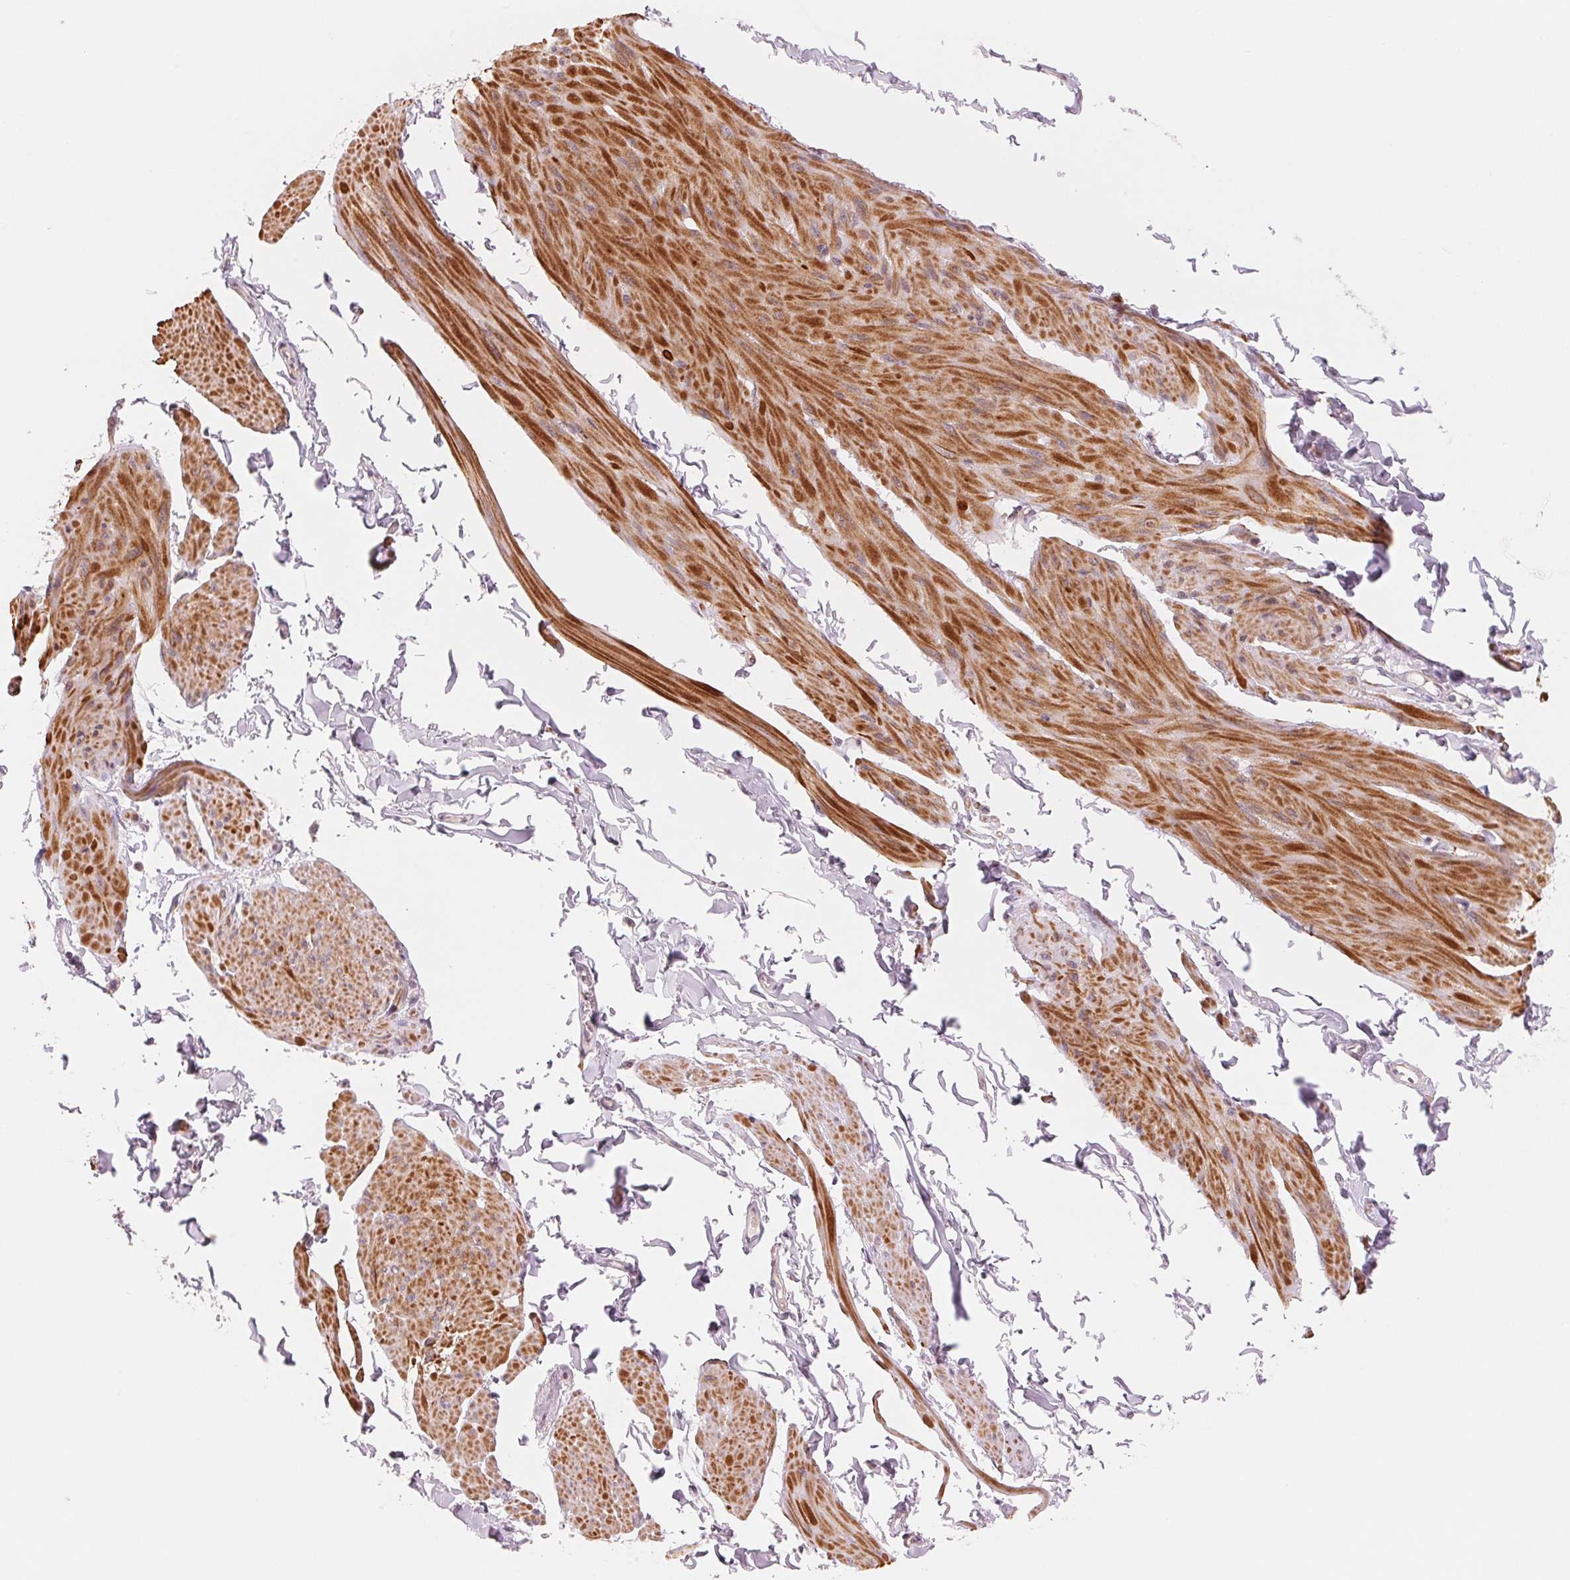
{"staining": {"intensity": "moderate", "quantity": ">75%", "location": "cytoplasmic/membranous"}, "tissue": "smooth muscle", "cell_type": "Smooth muscle cells", "image_type": "normal", "snomed": [{"axis": "morphology", "description": "Normal tissue, NOS"}, {"axis": "topography", "description": "Adipose tissue"}, {"axis": "topography", "description": "Smooth muscle"}, {"axis": "topography", "description": "Peripheral nerve tissue"}], "caption": "Immunohistochemical staining of benign human smooth muscle displays >75% levels of moderate cytoplasmic/membranous protein positivity in approximately >75% of smooth muscle cells.", "gene": "SLC17A4", "patient": {"sex": "male", "age": 83}}